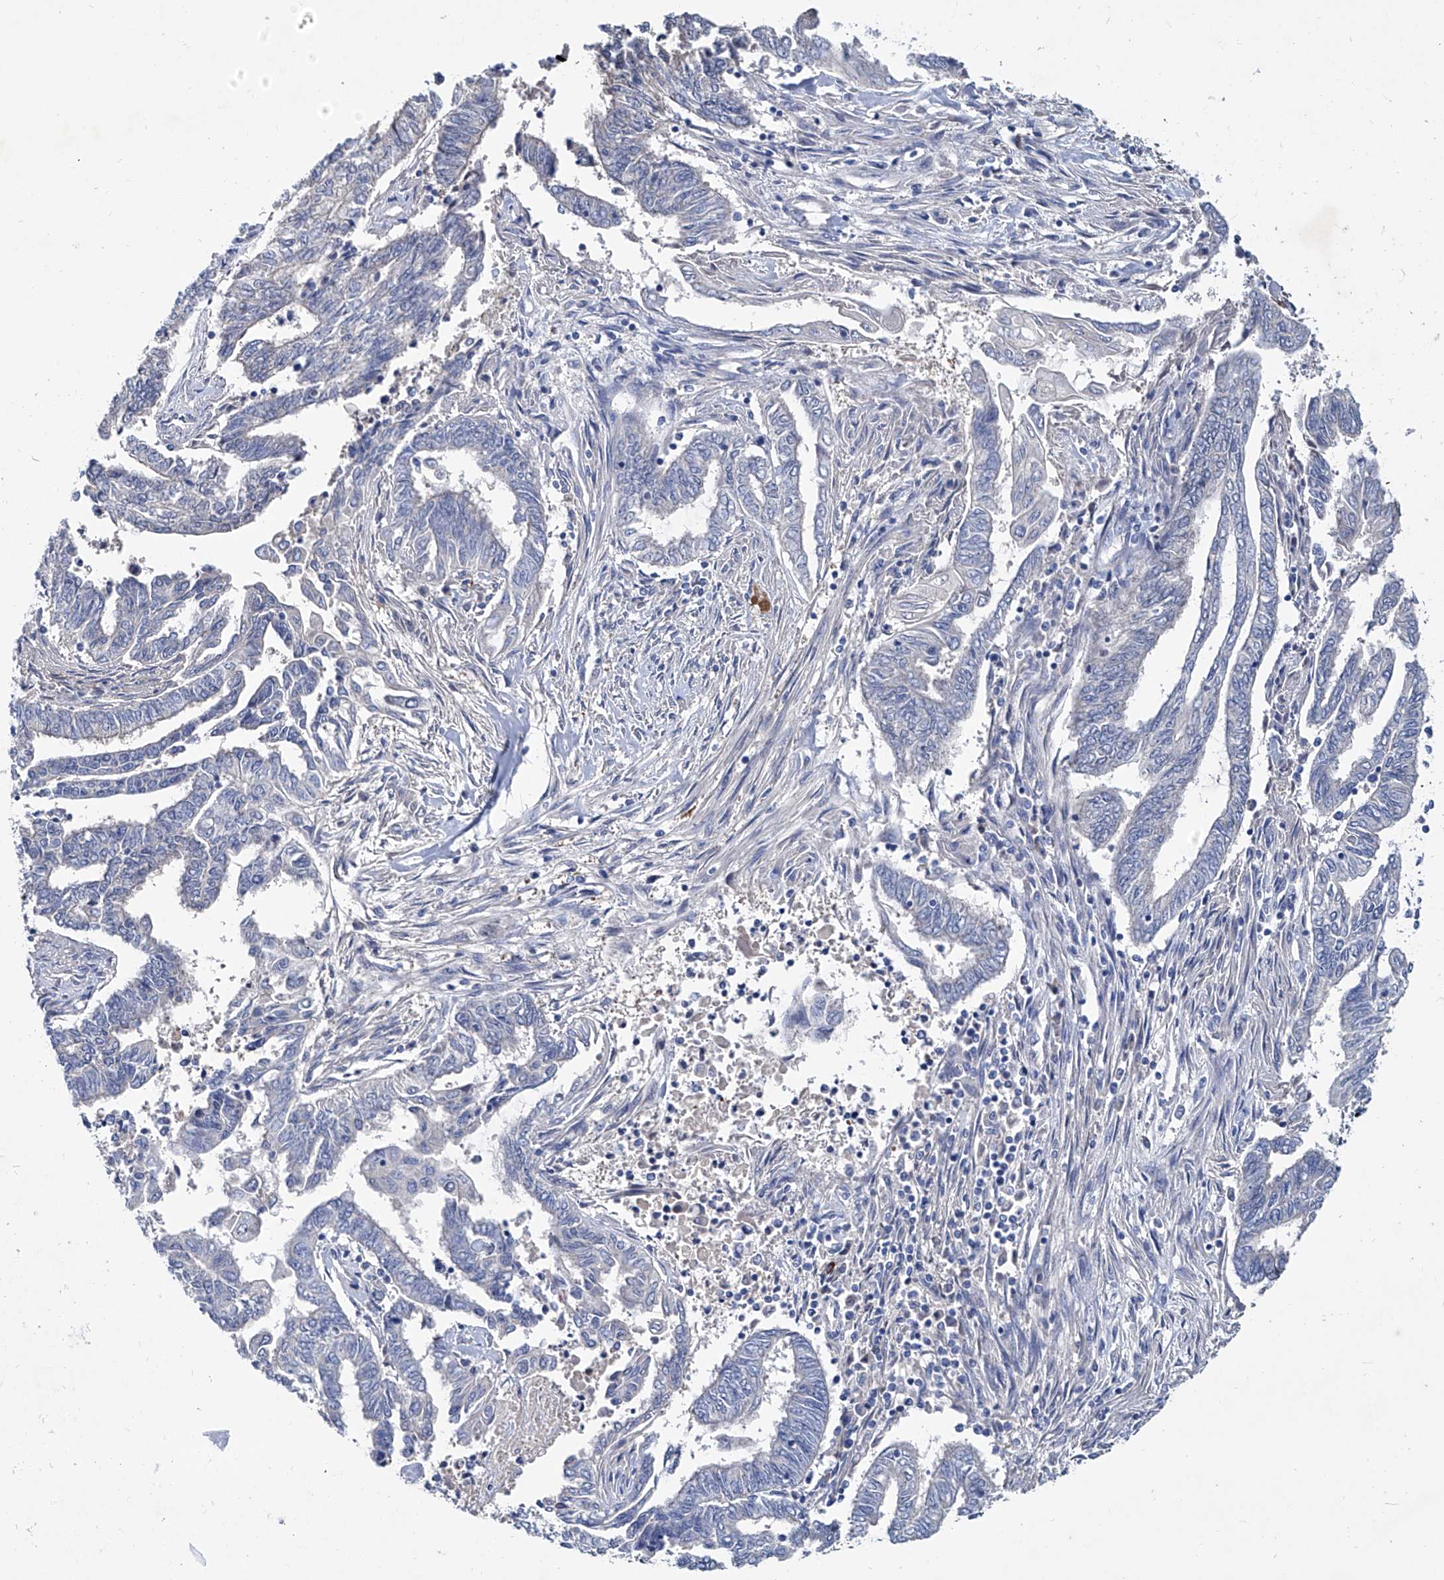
{"staining": {"intensity": "negative", "quantity": "none", "location": "none"}, "tissue": "endometrial cancer", "cell_type": "Tumor cells", "image_type": "cancer", "snomed": [{"axis": "morphology", "description": "Adenocarcinoma, NOS"}, {"axis": "topography", "description": "Uterus"}, {"axis": "topography", "description": "Endometrium"}], "caption": "This is an IHC micrograph of endometrial cancer. There is no expression in tumor cells.", "gene": "KLHL17", "patient": {"sex": "female", "age": 70}}